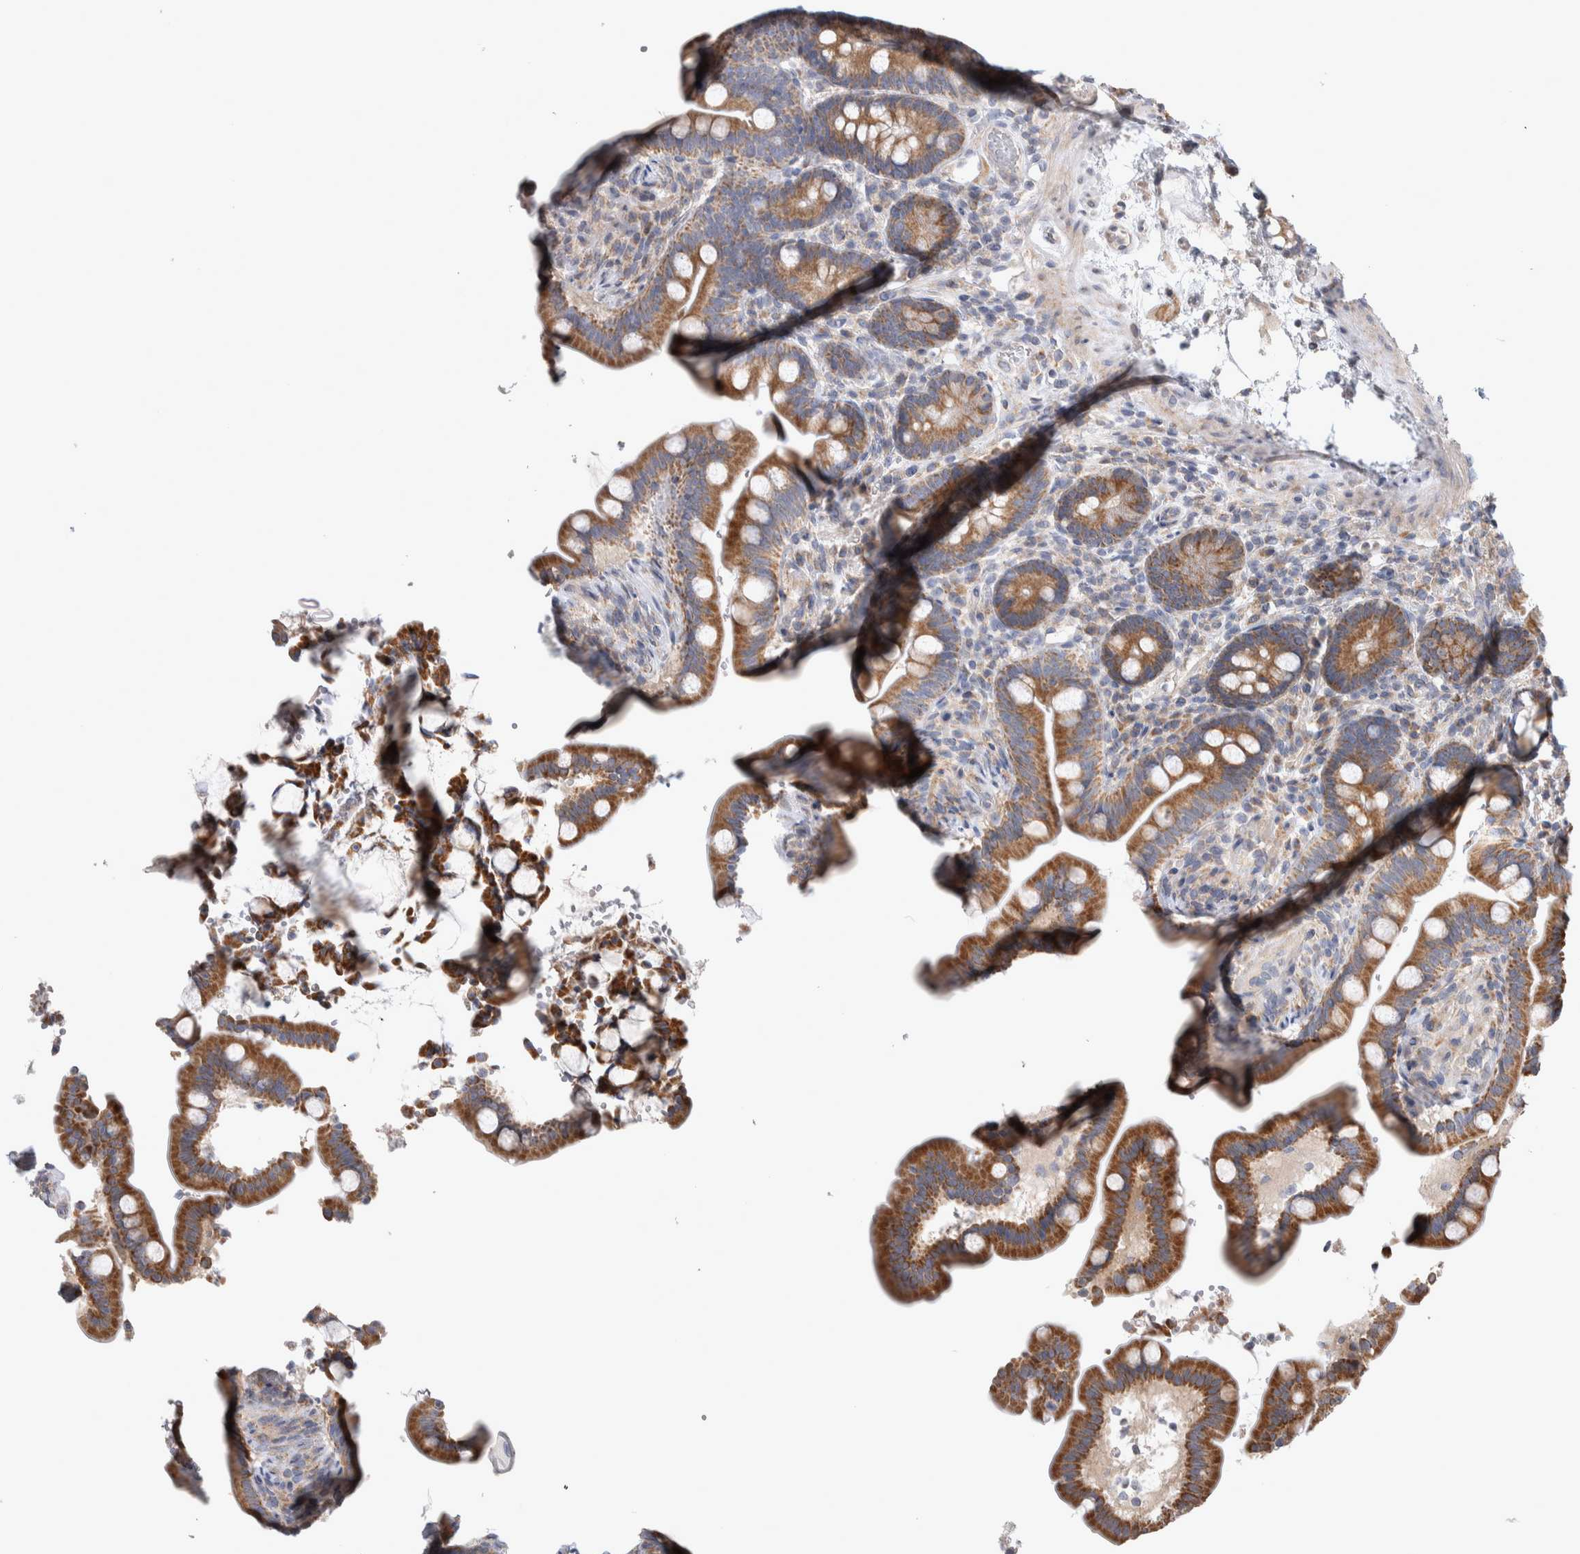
{"staining": {"intensity": "negative", "quantity": "none", "location": "none"}, "tissue": "colon", "cell_type": "Endothelial cells", "image_type": "normal", "snomed": [{"axis": "morphology", "description": "Normal tissue, NOS"}, {"axis": "topography", "description": "Smooth muscle"}, {"axis": "topography", "description": "Colon"}], "caption": "This is an IHC image of unremarkable colon. There is no expression in endothelial cells.", "gene": "SCO1", "patient": {"sex": "male", "age": 73}}